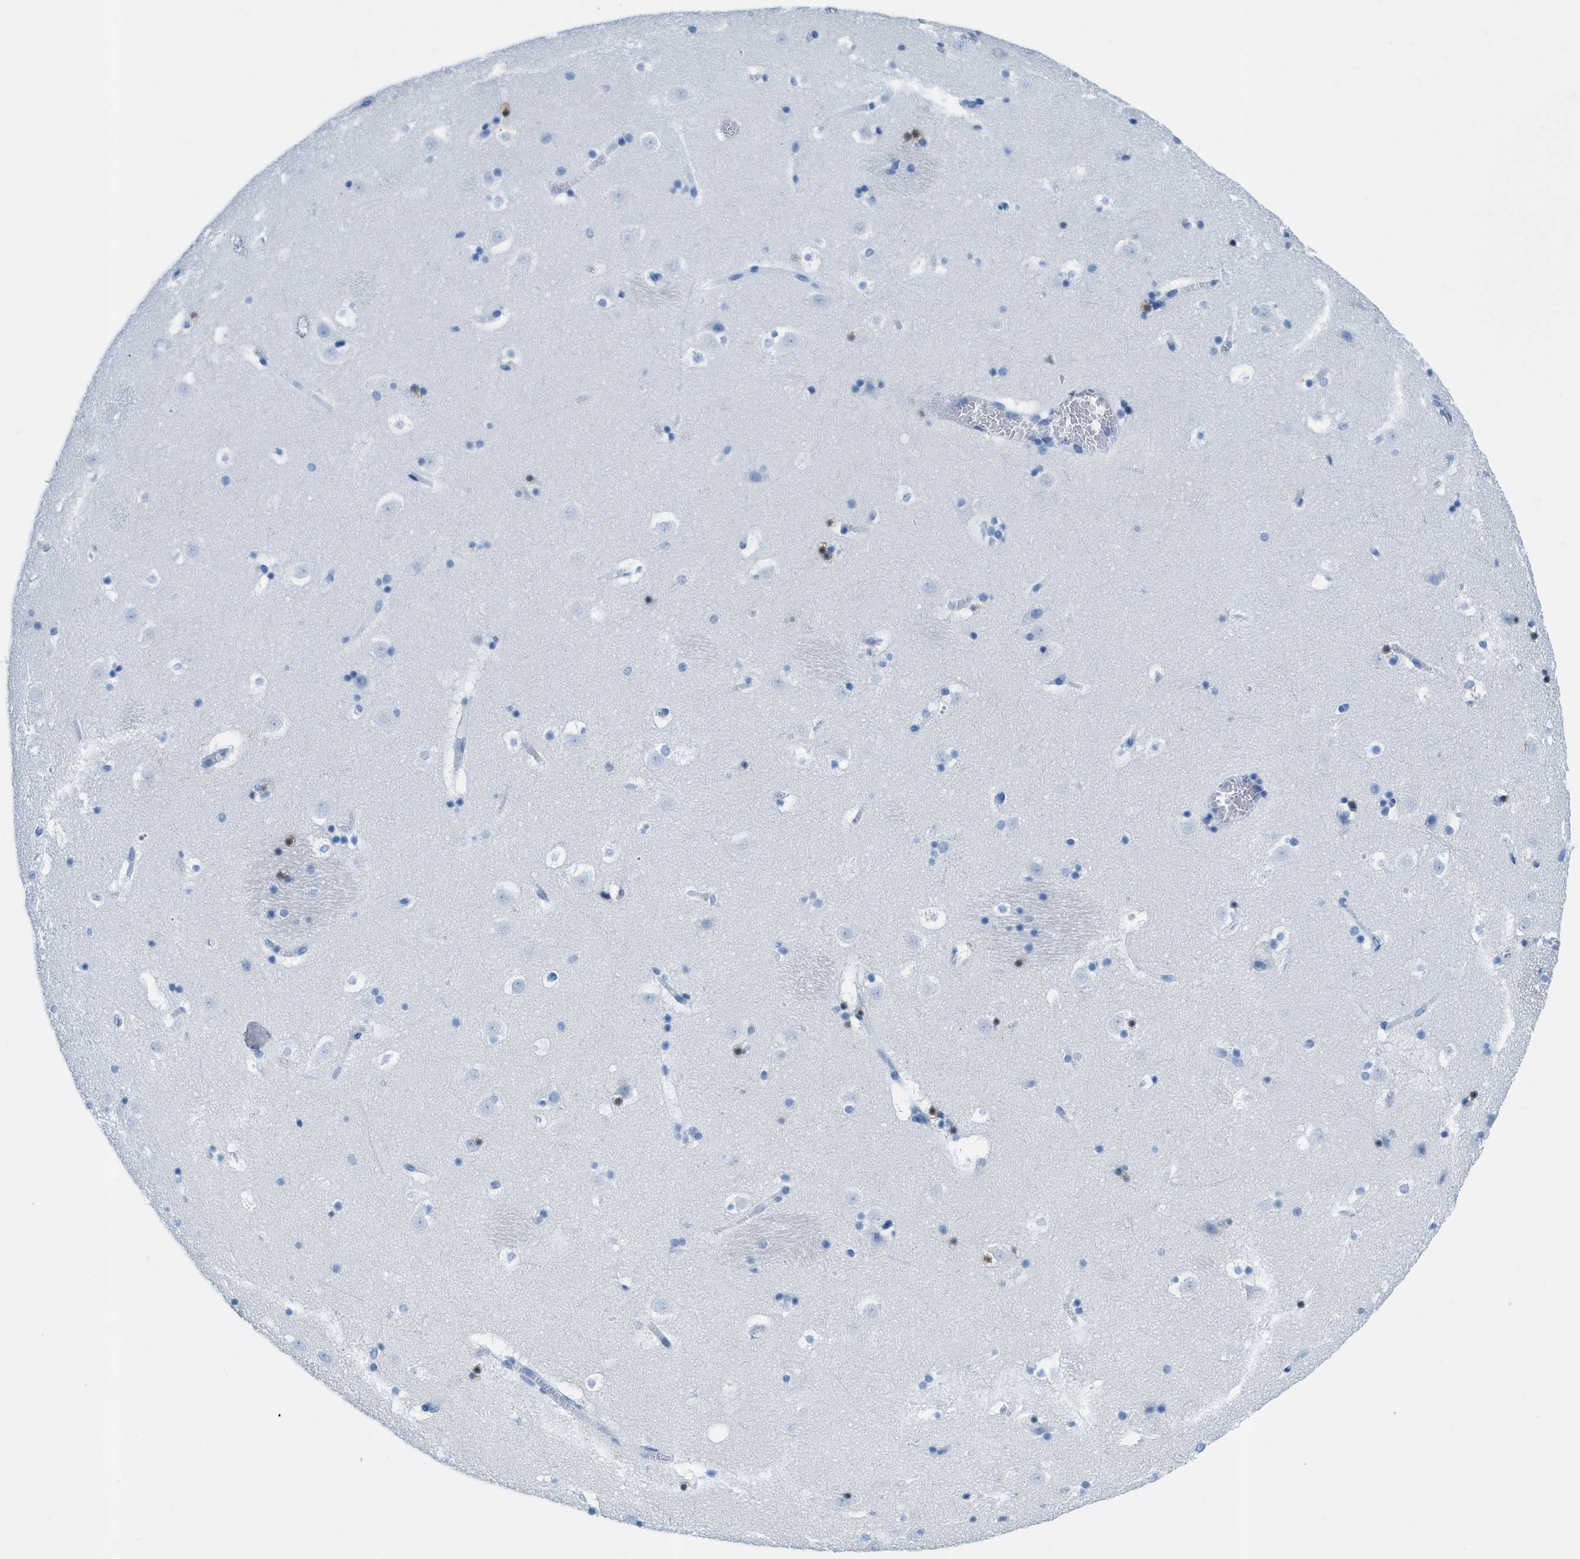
{"staining": {"intensity": "weak", "quantity": "<25%", "location": "nuclear"}, "tissue": "caudate", "cell_type": "Glial cells", "image_type": "normal", "snomed": [{"axis": "morphology", "description": "Normal tissue, NOS"}, {"axis": "topography", "description": "Lateral ventricle wall"}], "caption": "Glial cells show no significant staining in benign caudate.", "gene": "CDKN2A", "patient": {"sex": "male", "age": 45}}